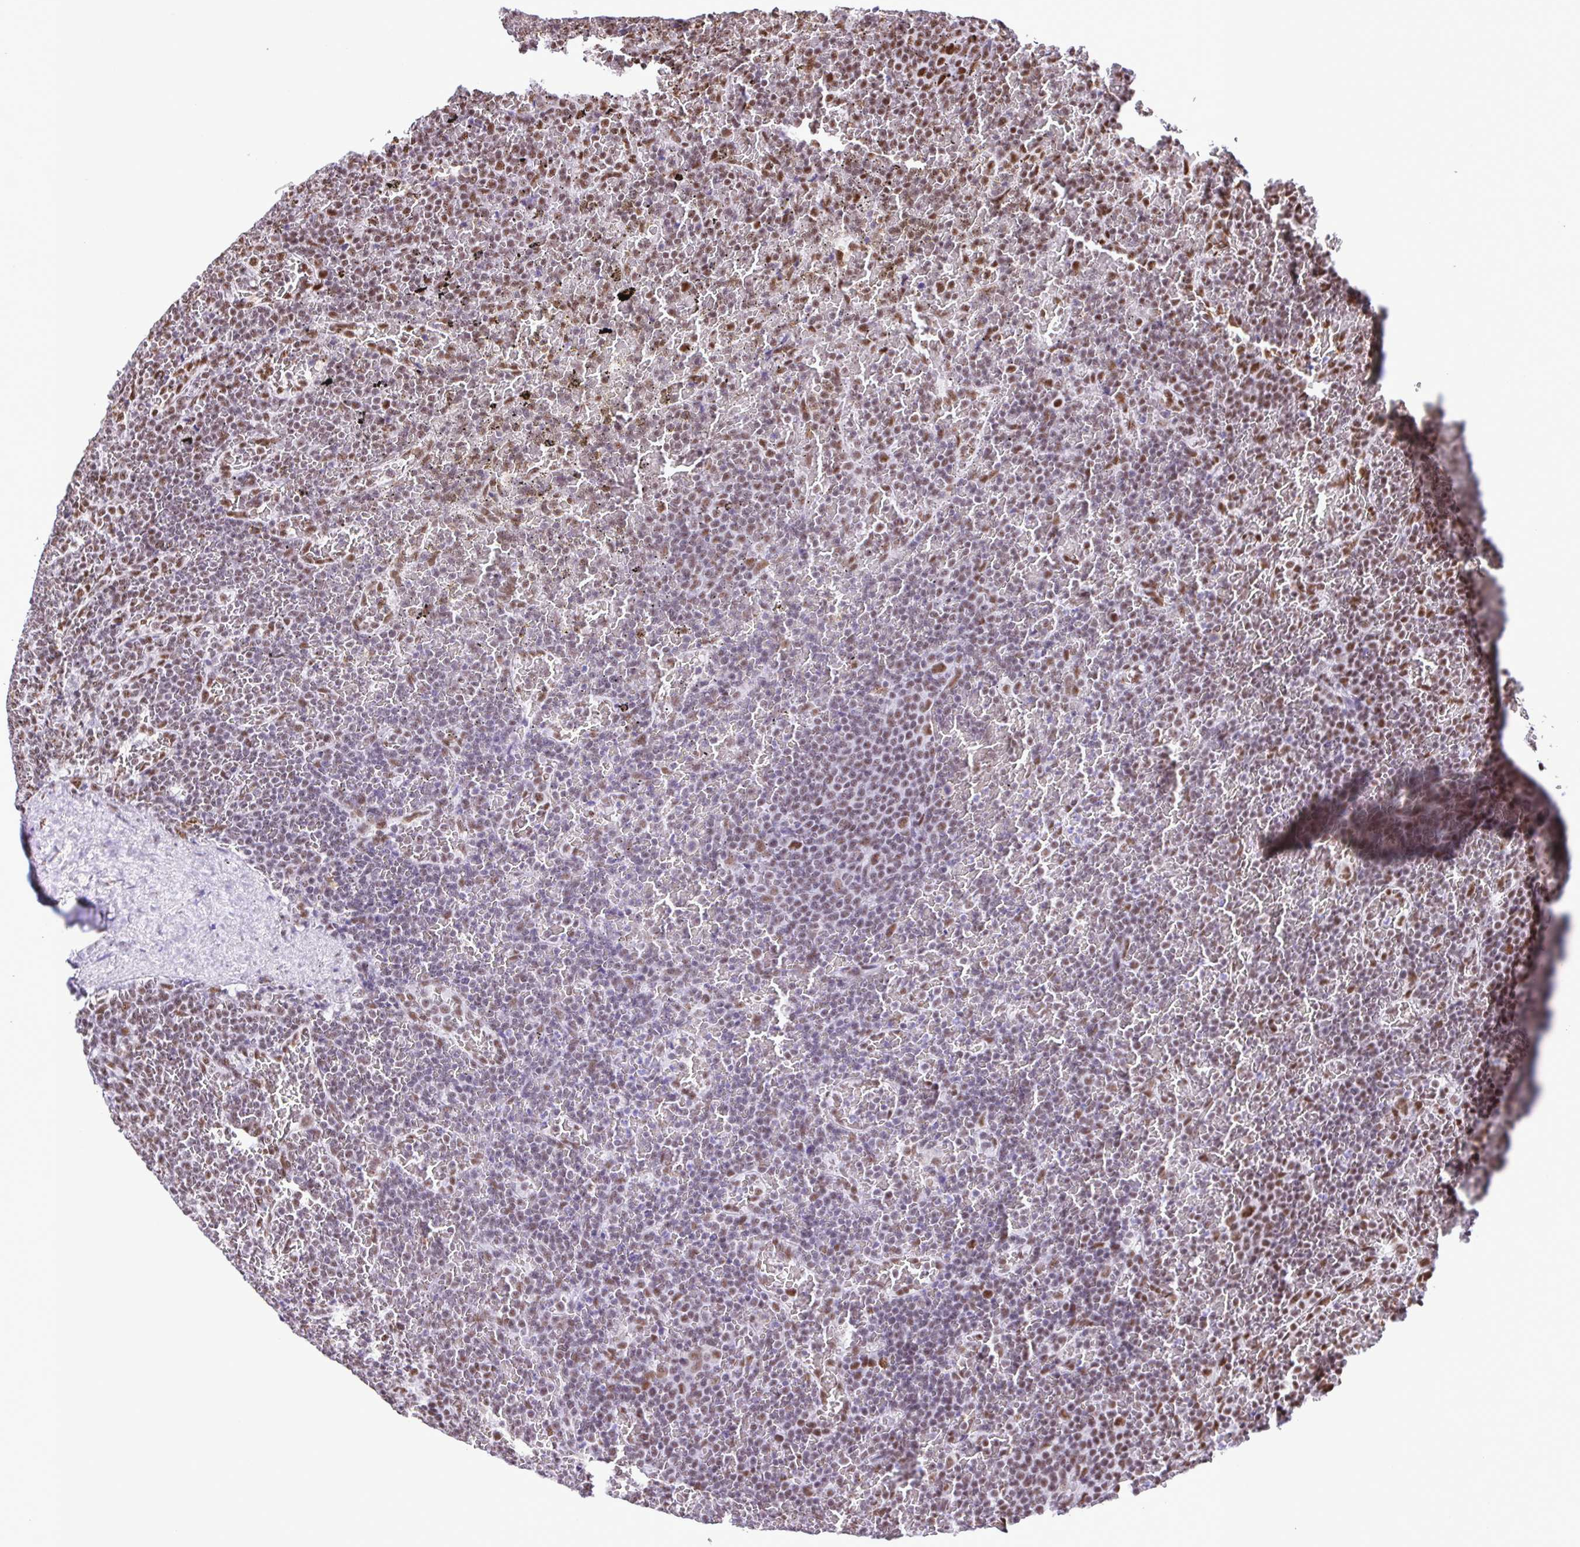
{"staining": {"intensity": "moderate", "quantity": ">75%", "location": "nuclear"}, "tissue": "lymphoma", "cell_type": "Tumor cells", "image_type": "cancer", "snomed": [{"axis": "morphology", "description": "Malignant lymphoma, non-Hodgkin's type, Low grade"}, {"axis": "topography", "description": "Spleen"}], "caption": "A high-resolution histopathology image shows immunohistochemistry staining of low-grade malignant lymphoma, non-Hodgkin's type, which exhibits moderate nuclear expression in approximately >75% of tumor cells. The protein is stained brown, and the nuclei are stained in blue (DAB IHC with brightfield microscopy, high magnification).", "gene": "TRIM28", "patient": {"sex": "female", "age": 77}}